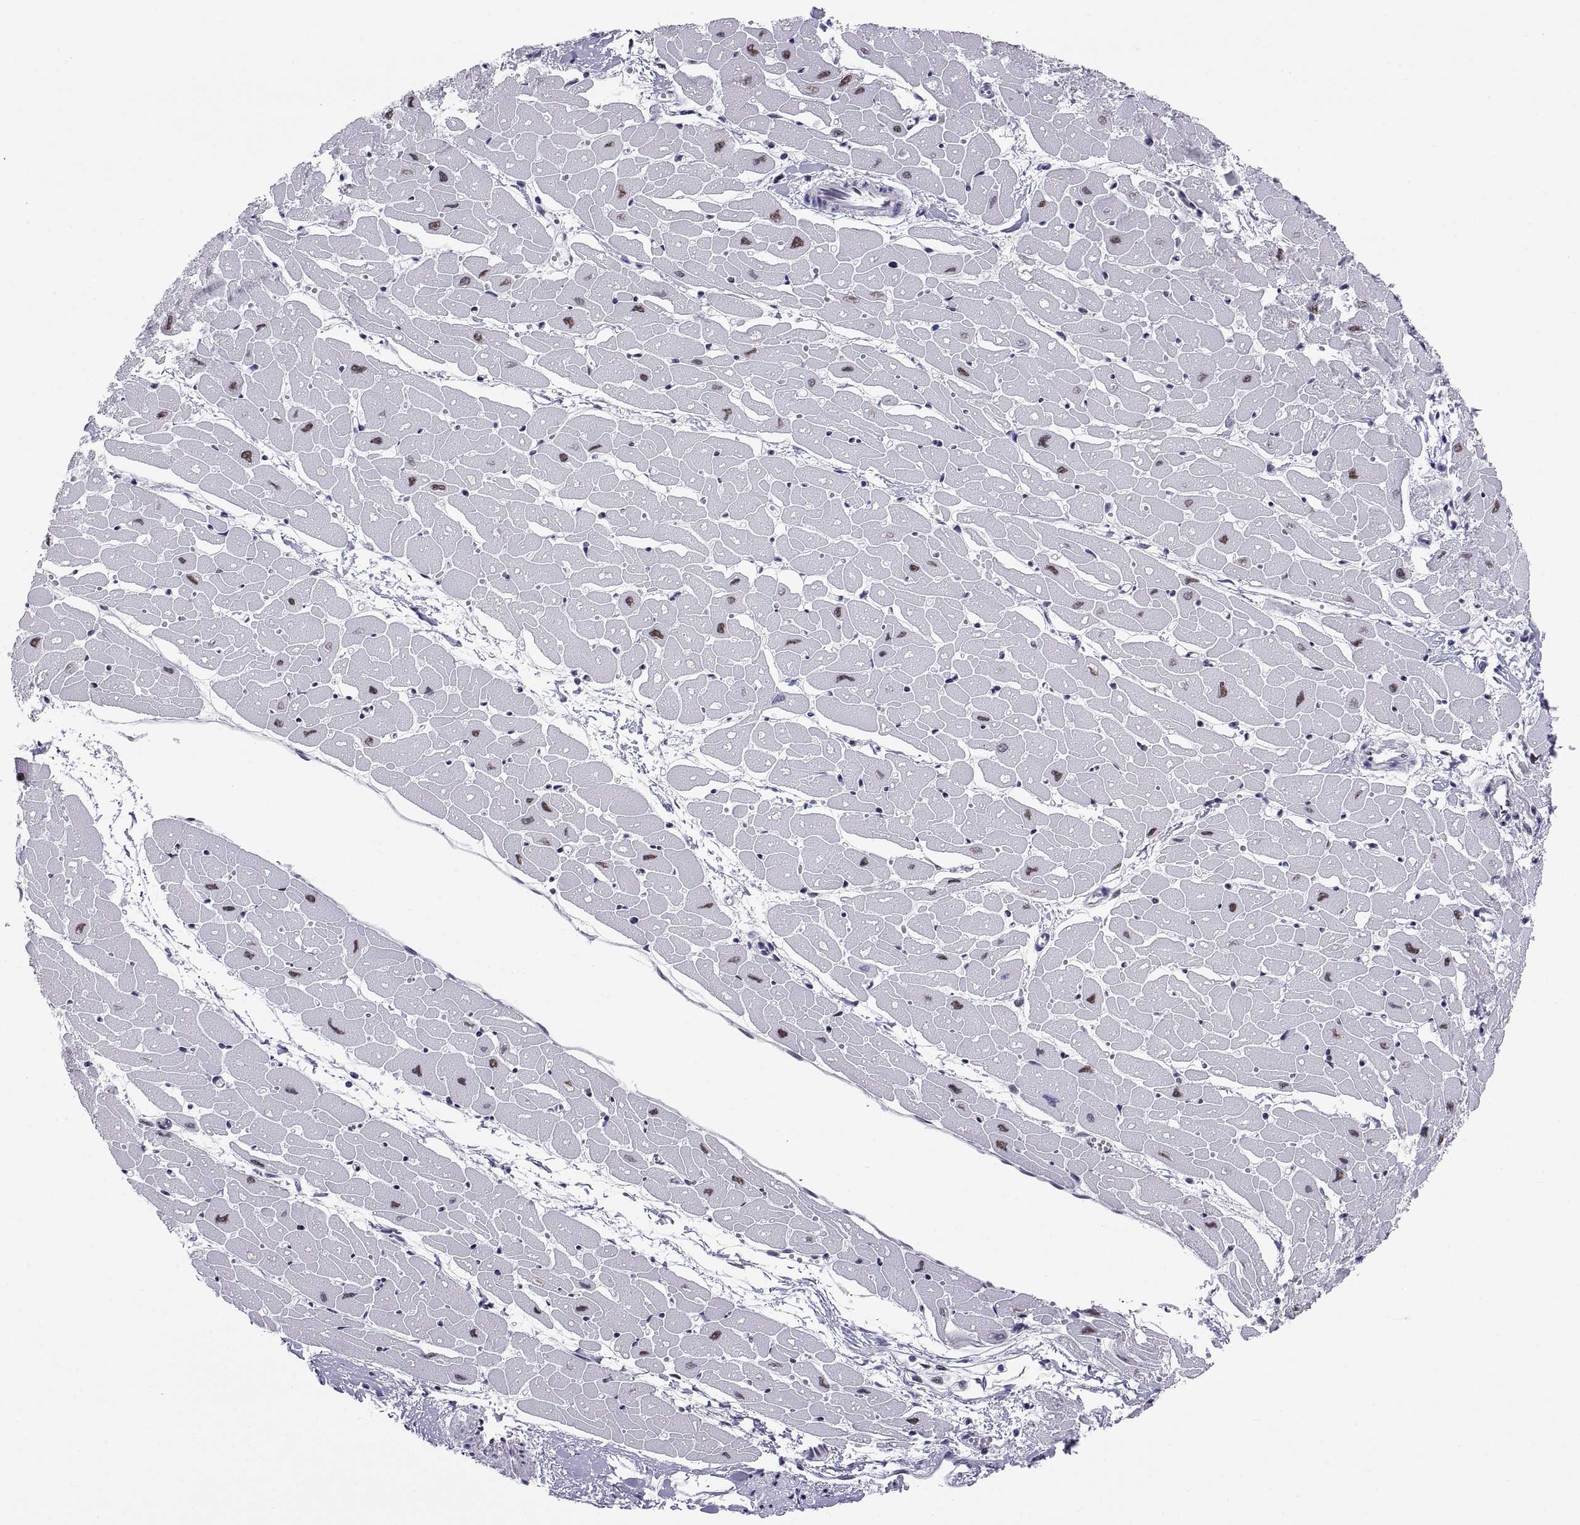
{"staining": {"intensity": "negative", "quantity": "none", "location": "none"}, "tissue": "heart muscle", "cell_type": "Cardiomyocytes", "image_type": "normal", "snomed": [{"axis": "morphology", "description": "Normal tissue, NOS"}, {"axis": "topography", "description": "Heart"}], "caption": "Immunohistochemistry (IHC) histopathology image of normal heart muscle: heart muscle stained with DAB reveals no significant protein expression in cardiomyocytes.", "gene": "NEUROD6", "patient": {"sex": "male", "age": 57}}